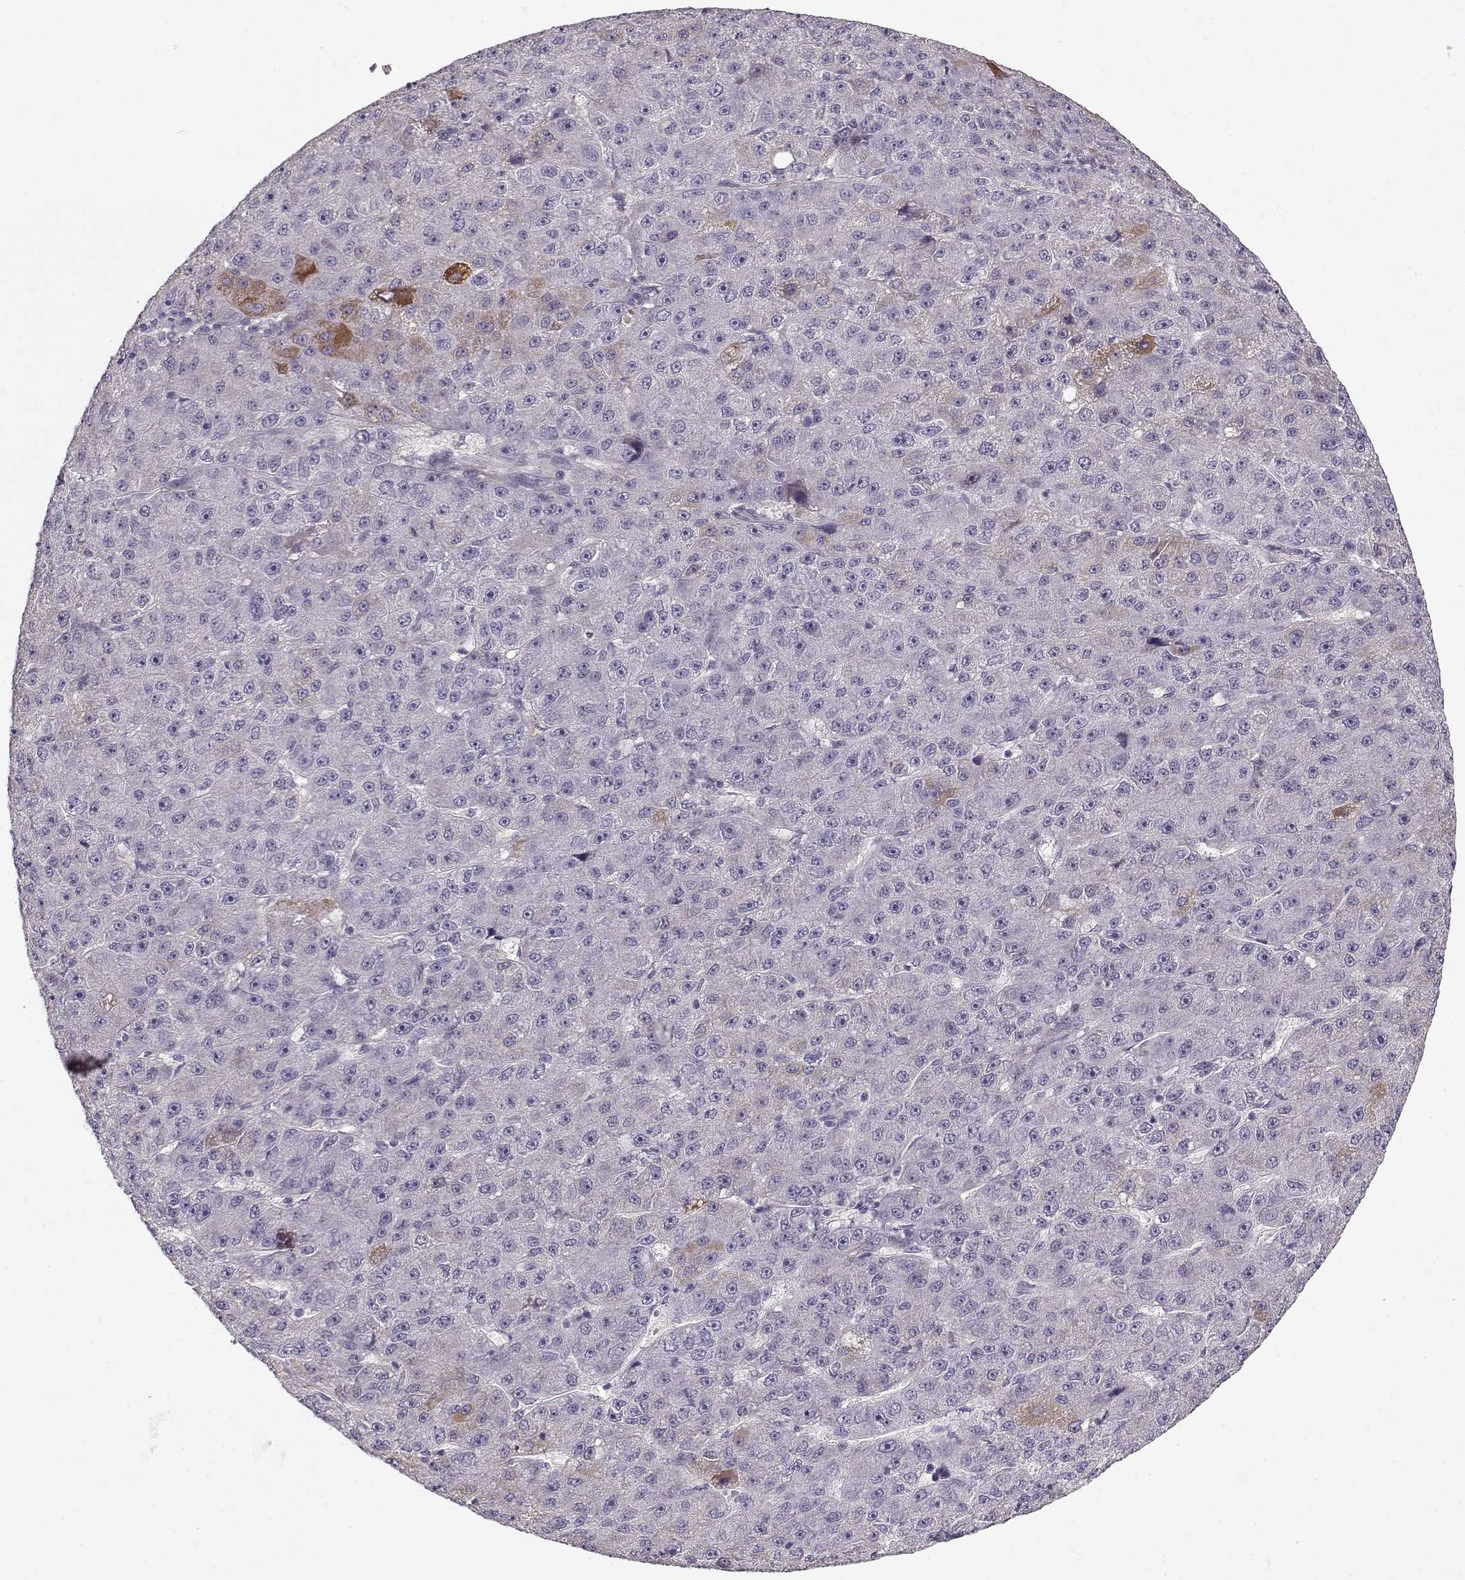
{"staining": {"intensity": "weak", "quantity": "<25%", "location": "cytoplasmic/membranous"}, "tissue": "liver cancer", "cell_type": "Tumor cells", "image_type": "cancer", "snomed": [{"axis": "morphology", "description": "Carcinoma, Hepatocellular, NOS"}, {"axis": "topography", "description": "Liver"}], "caption": "High magnification brightfield microscopy of liver cancer stained with DAB (3,3'-diaminobenzidine) (brown) and counterstained with hematoxylin (blue): tumor cells show no significant positivity.", "gene": "LUM", "patient": {"sex": "male", "age": 67}}